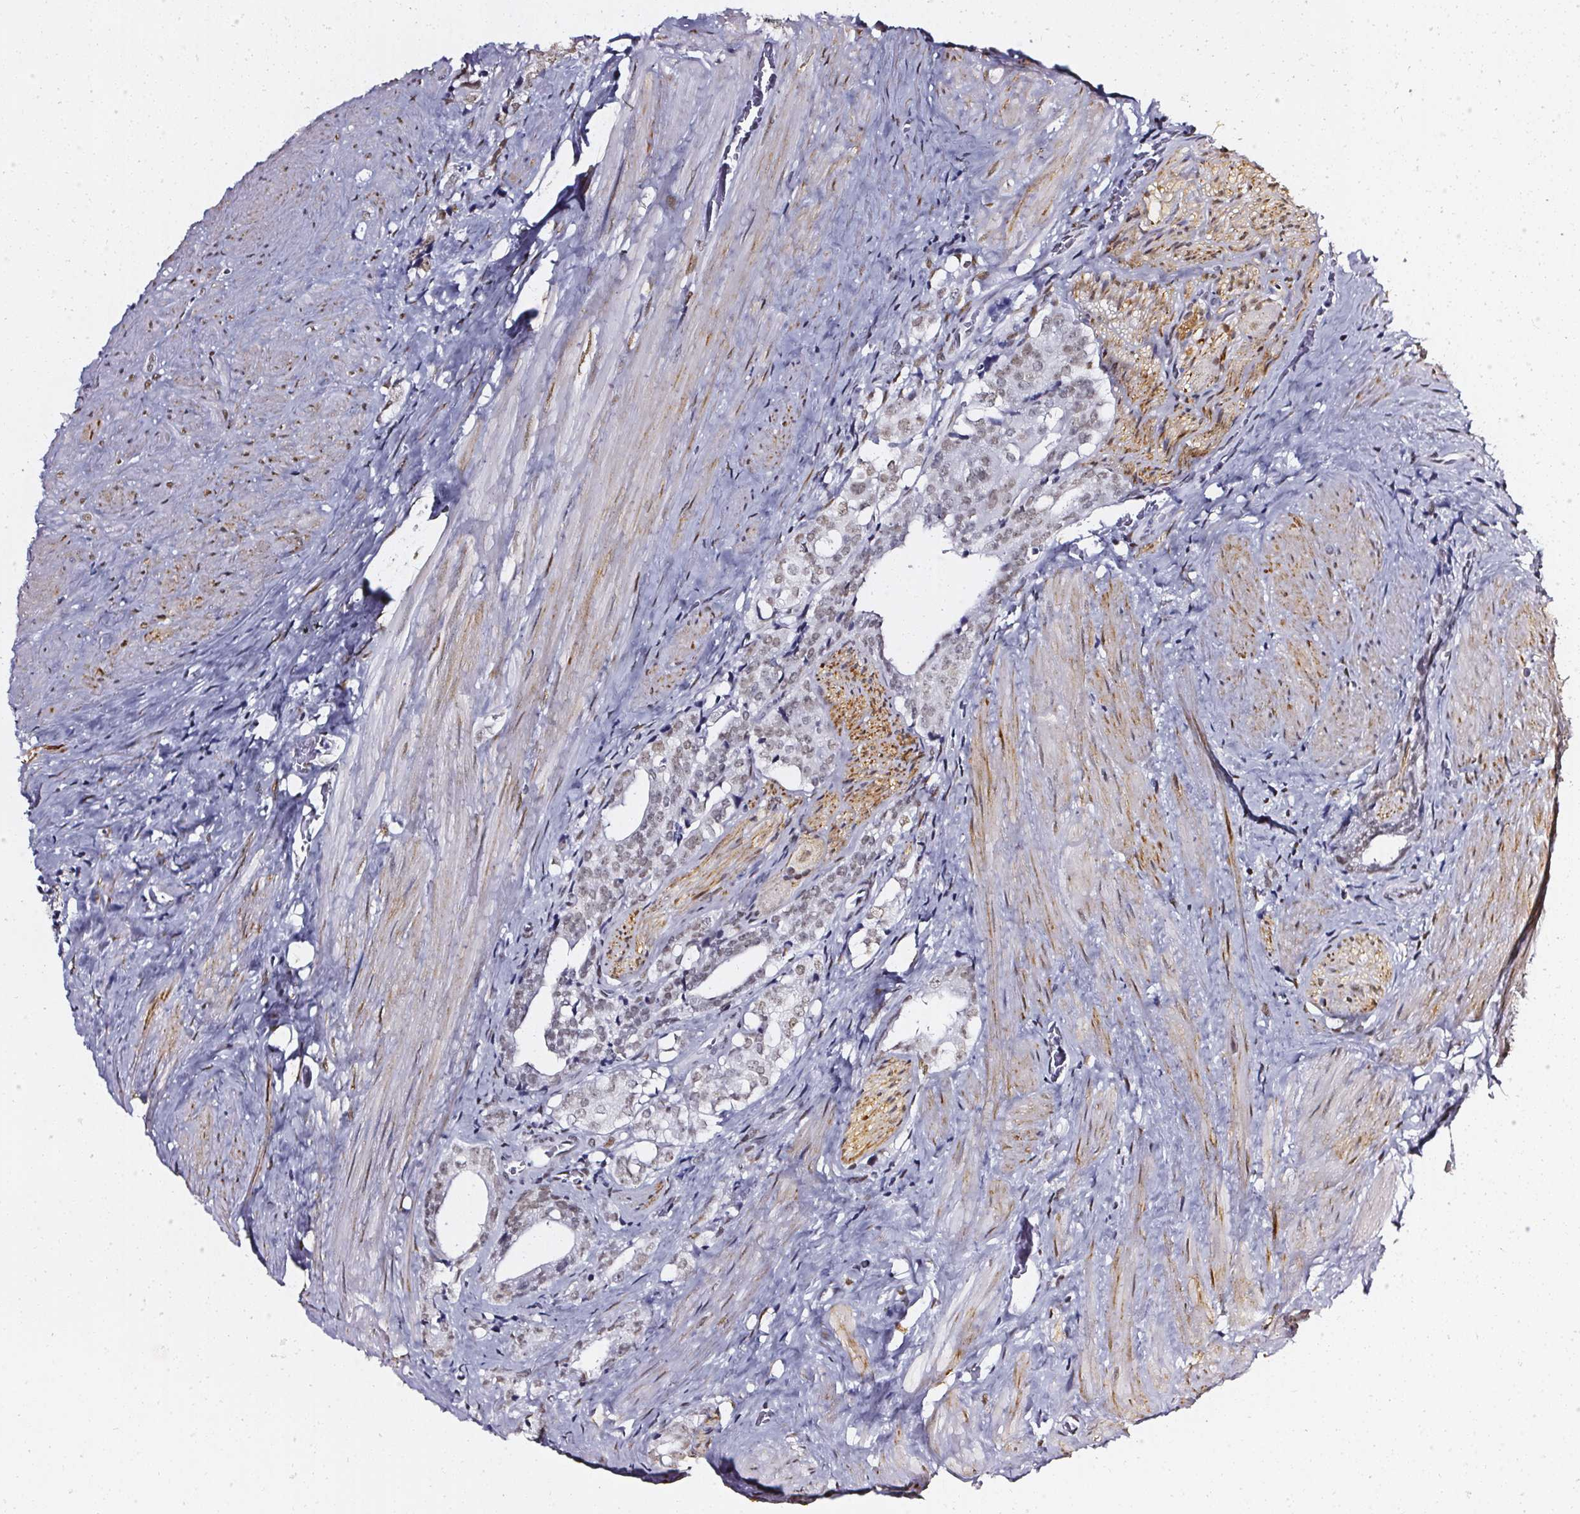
{"staining": {"intensity": "weak", "quantity": "25%-75%", "location": "nuclear"}, "tissue": "prostate cancer", "cell_type": "Tumor cells", "image_type": "cancer", "snomed": [{"axis": "morphology", "description": "Adenocarcinoma, NOS"}, {"axis": "topography", "description": "Prostate and seminal vesicle, NOS"}], "caption": "A micrograph showing weak nuclear positivity in approximately 25%-75% of tumor cells in prostate cancer (adenocarcinoma), as visualized by brown immunohistochemical staining.", "gene": "GP6", "patient": {"sex": "male", "age": 63}}